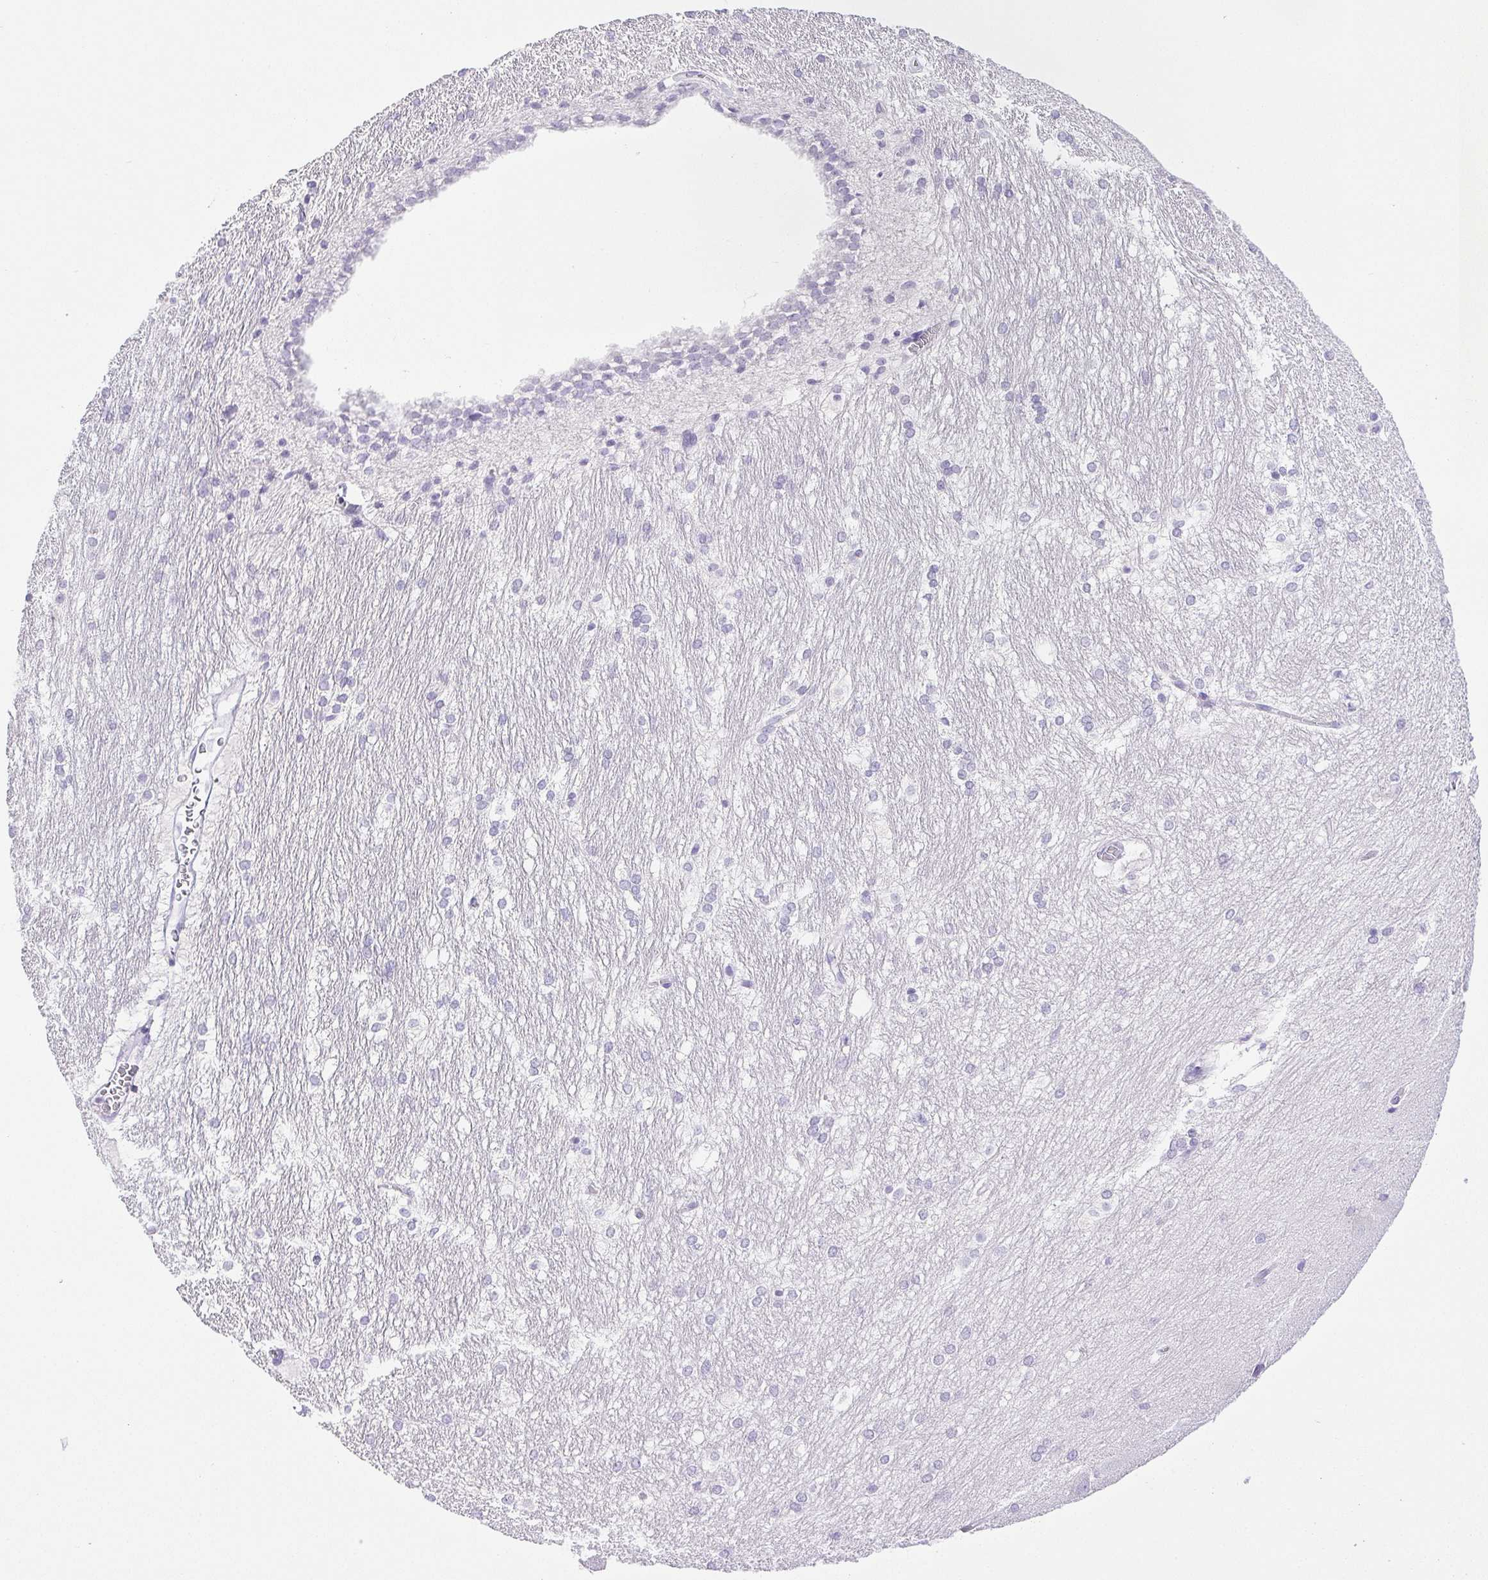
{"staining": {"intensity": "negative", "quantity": "none", "location": "none"}, "tissue": "hippocampus", "cell_type": "Glial cells", "image_type": "normal", "snomed": [{"axis": "morphology", "description": "Normal tissue, NOS"}, {"axis": "topography", "description": "Cerebral cortex"}, {"axis": "topography", "description": "Hippocampus"}], "caption": "Immunohistochemistry micrograph of benign human hippocampus stained for a protein (brown), which reveals no staining in glial cells.", "gene": "HLA", "patient": {"sex": "female", "age": 19}}